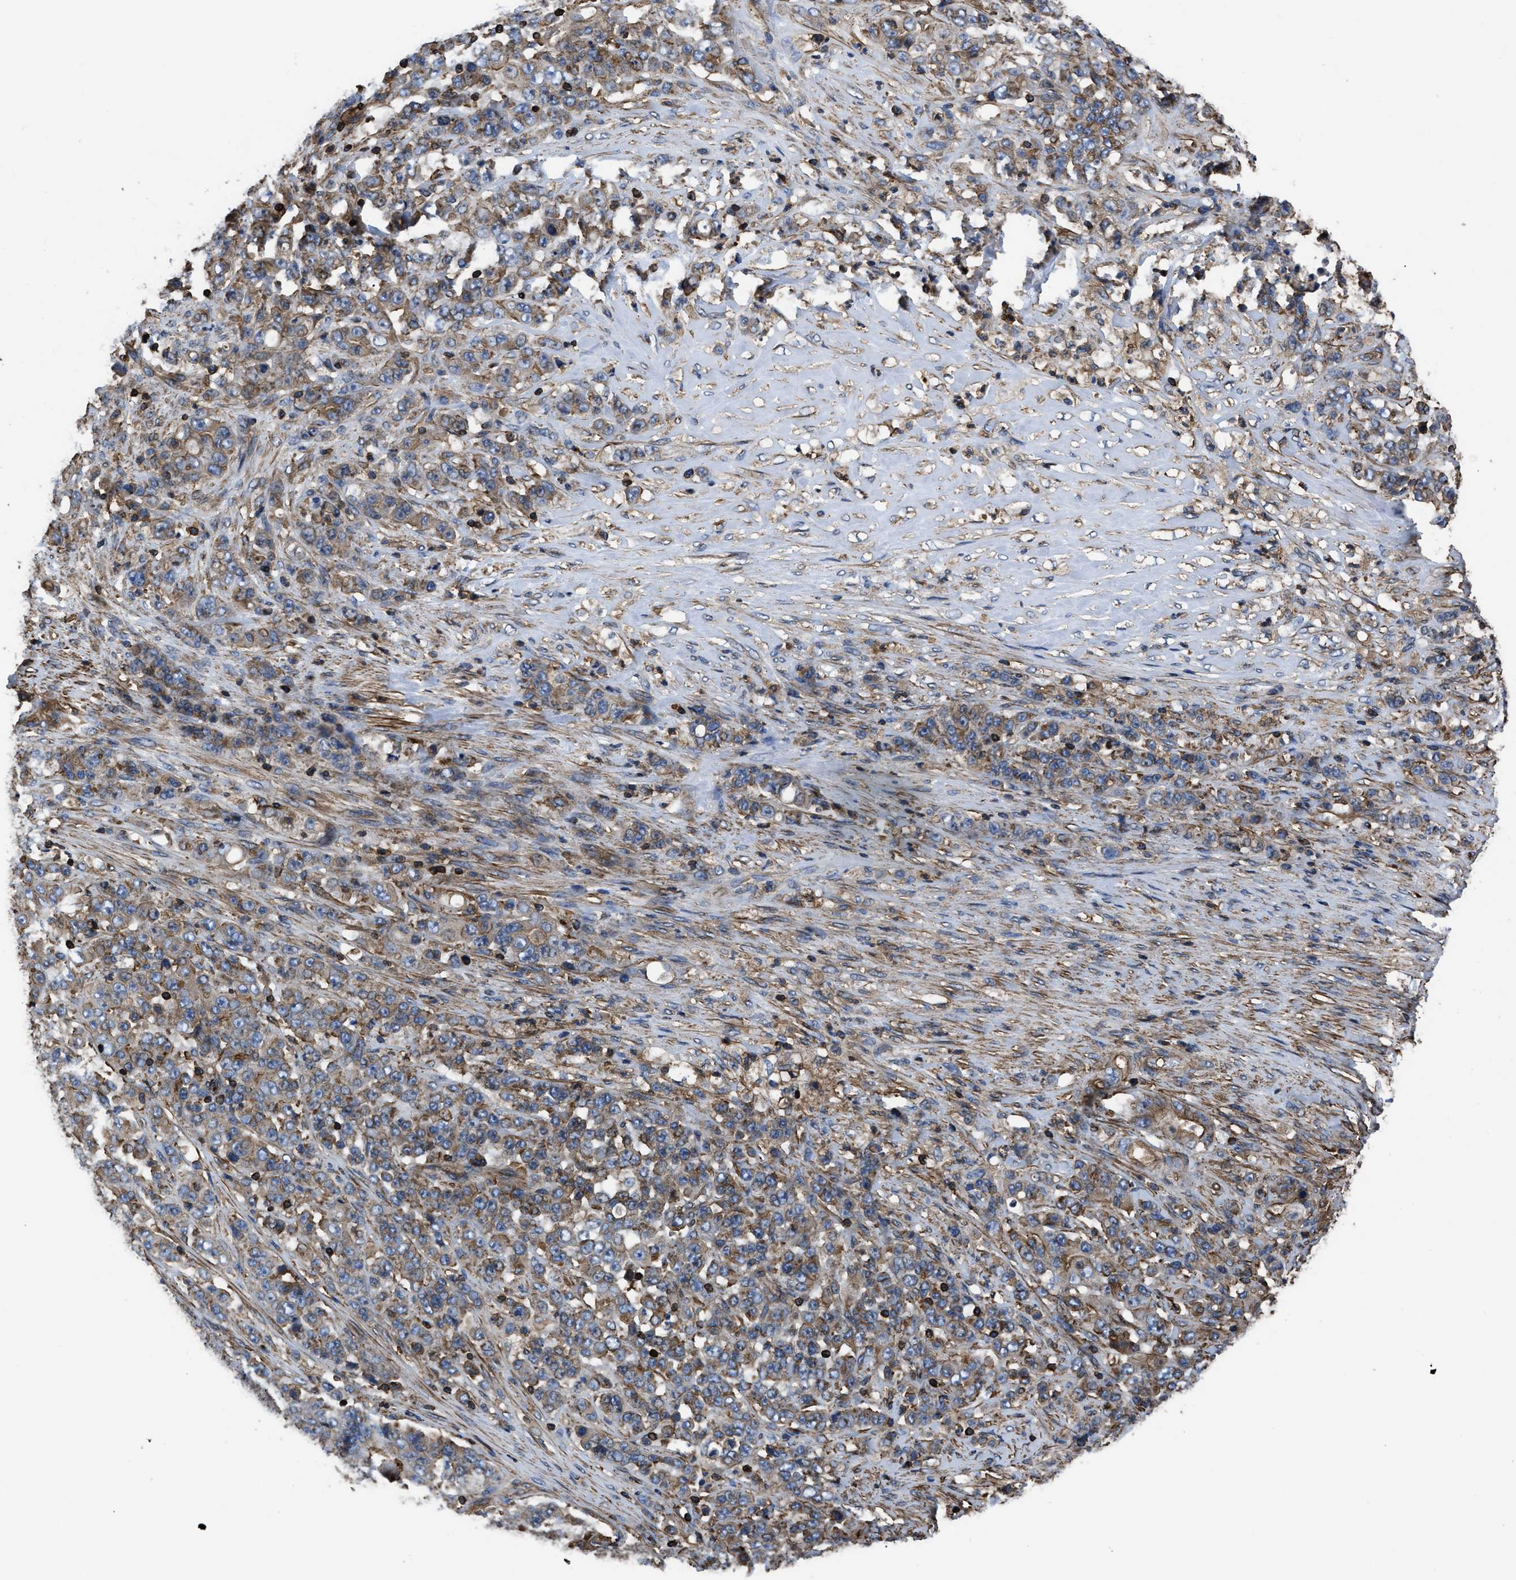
{"staining": {"intensity": "moderate", "quantity": ">75%", "location": "cytoplasmic/membranous"}, "tissue": "stomach cancer", "cell_type": "Tumor cells", "image_type": "cancer", "snomed": [{"axis": "morphology", "description": "Adenocarcinoma, NOS"}, {"axis": "topography", "description": "Stomach"}], "caption": "Tumor cells reveal medium levels of moderate cytoplasmic/membranous positivity in approximately >75% of cells in human stomach cancer.", "gene": "SCUBE2", "patient": {"sex": "female", "age": 73}}